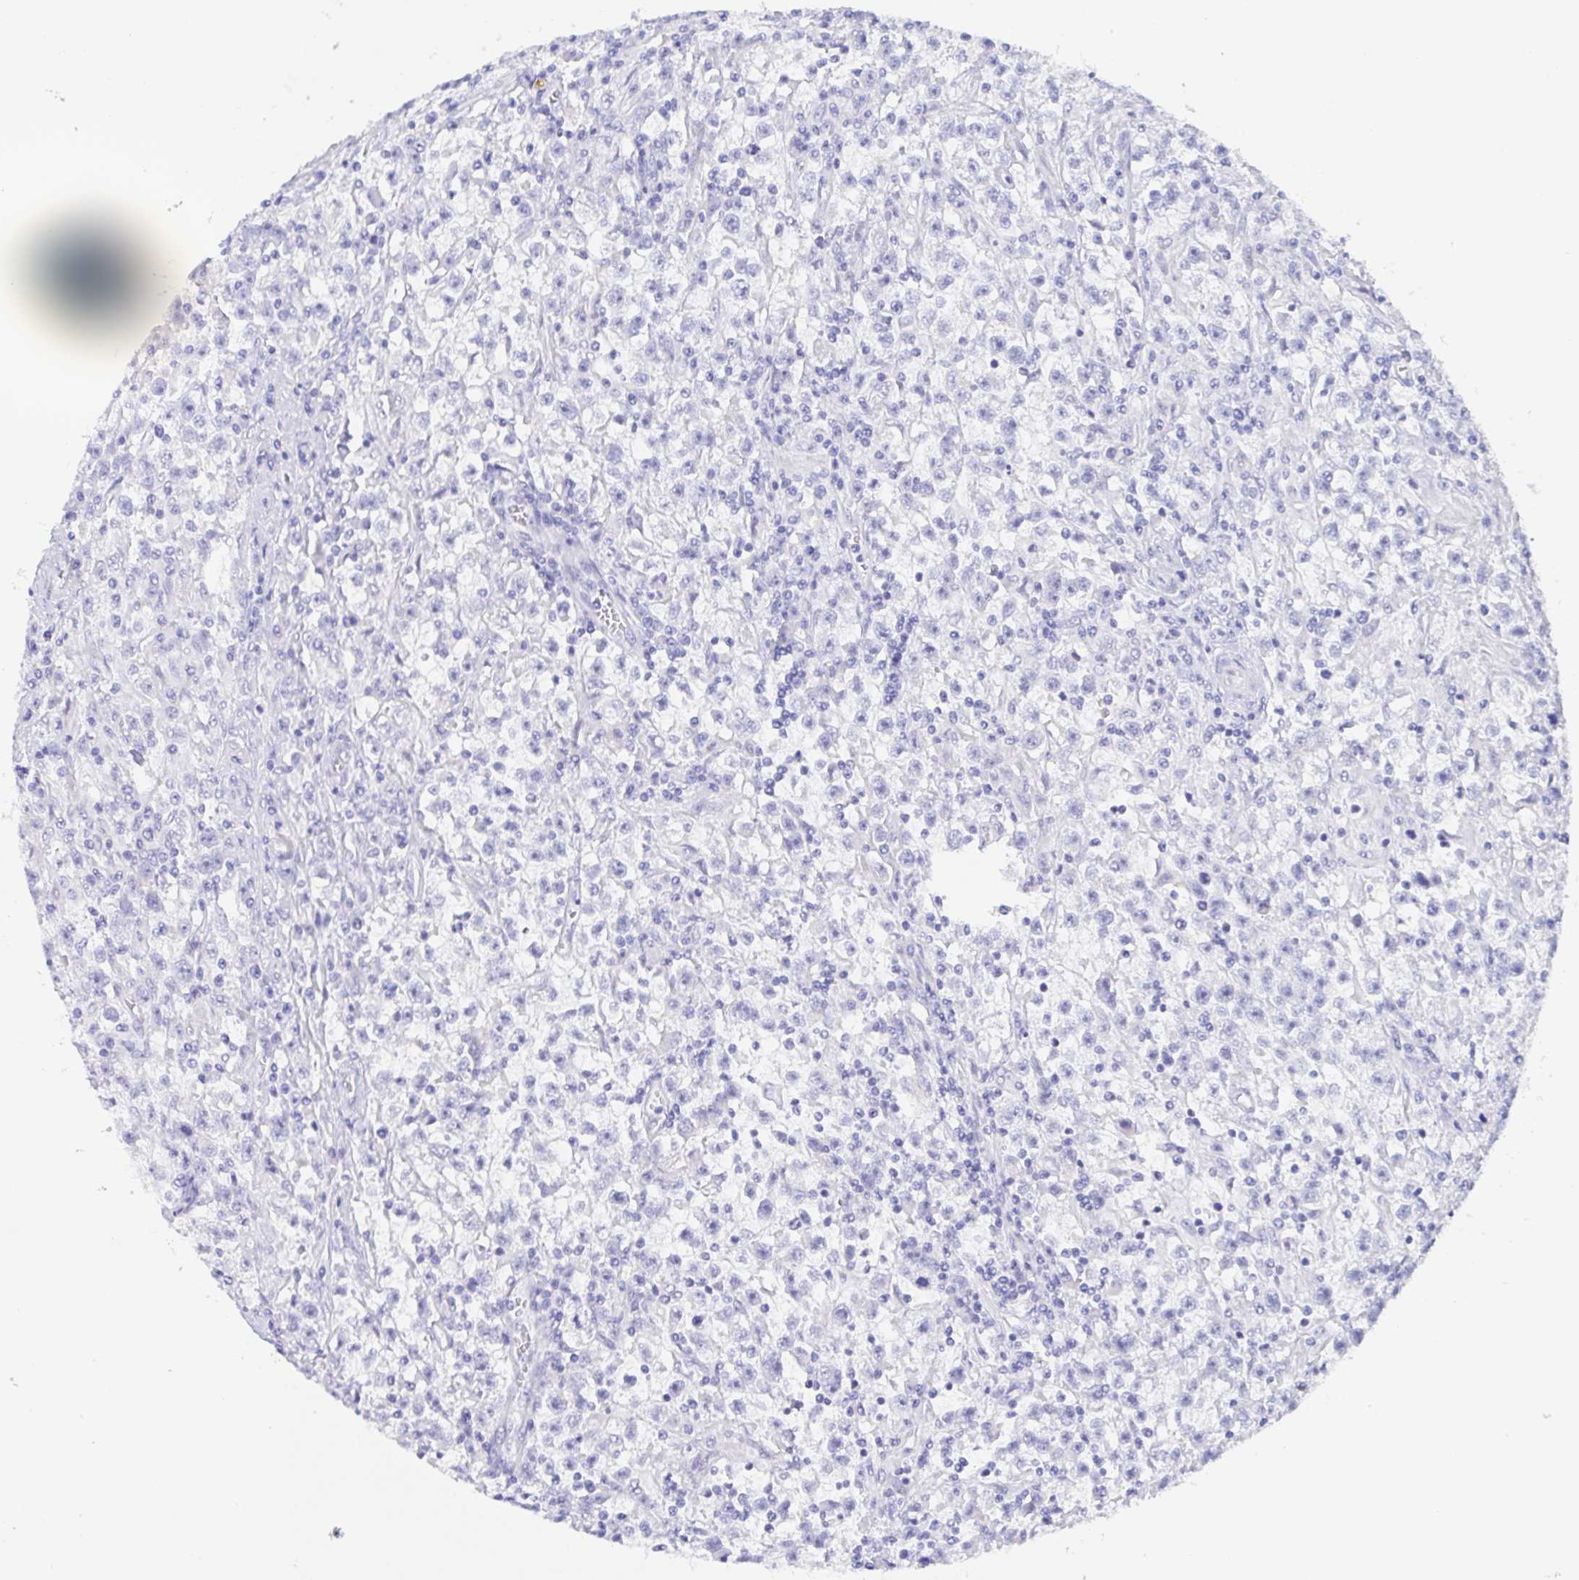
{"staining": {"intensity": "negative", "quantity": "none", "location": "none"}, "tissue": "testis cancer", "cell_type": "Tumor cells", "image_type": "cancer", "snomed": [{"axis": "morphology", "description": "Seminoma, NOS"}, {"axis": "topography", "description": "Testis"}], "caption": "This is an immunohistochemistry image of human testis seminoma. There is no staining in tumor cells.", "gene": "MUCL3", "patient": {"sex": "male", "age": 31}}